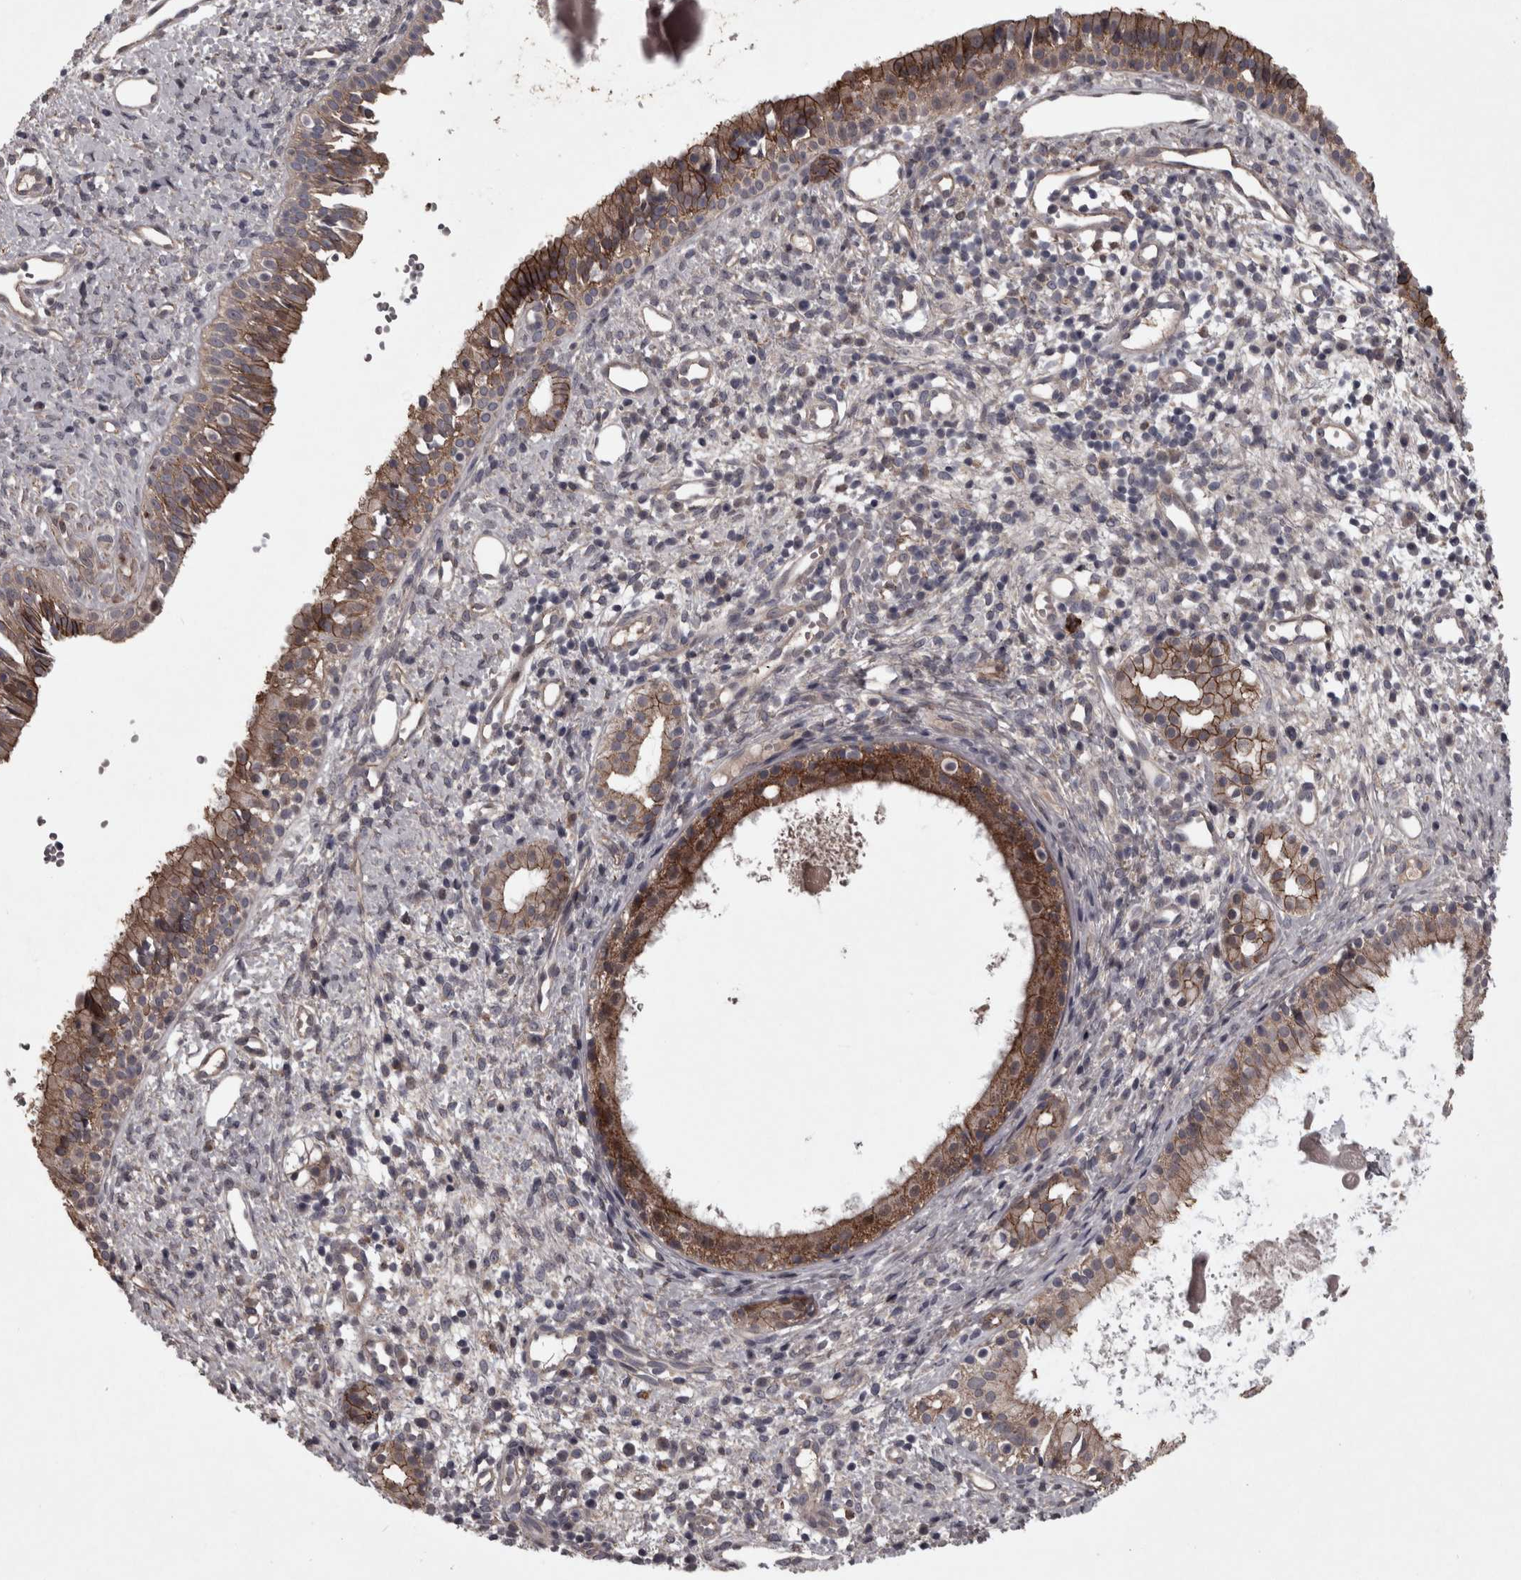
{"staining": {"intensity": "moderate", "quantity": ">75%", "location": "cytoplasmic/membranous"}, "tissue": "nasopharynx", "cell_type": "Respiratory epithelial cells", "image_type": "normal", "snomed": [{"axis": "morphology", "description": "Normal tissue, NOS"}, {"axis": "topography", "description": "Nasopharynx"}], "caption": "Immunohistochemical staining of benign human nasopharynx reveals medium levels of moderate cytoplasmic/membranous positivity in about >75% of respiratory epithelial cells.", "gene": "PCDH17", "patient": {"sex": "male", "age": 22}}